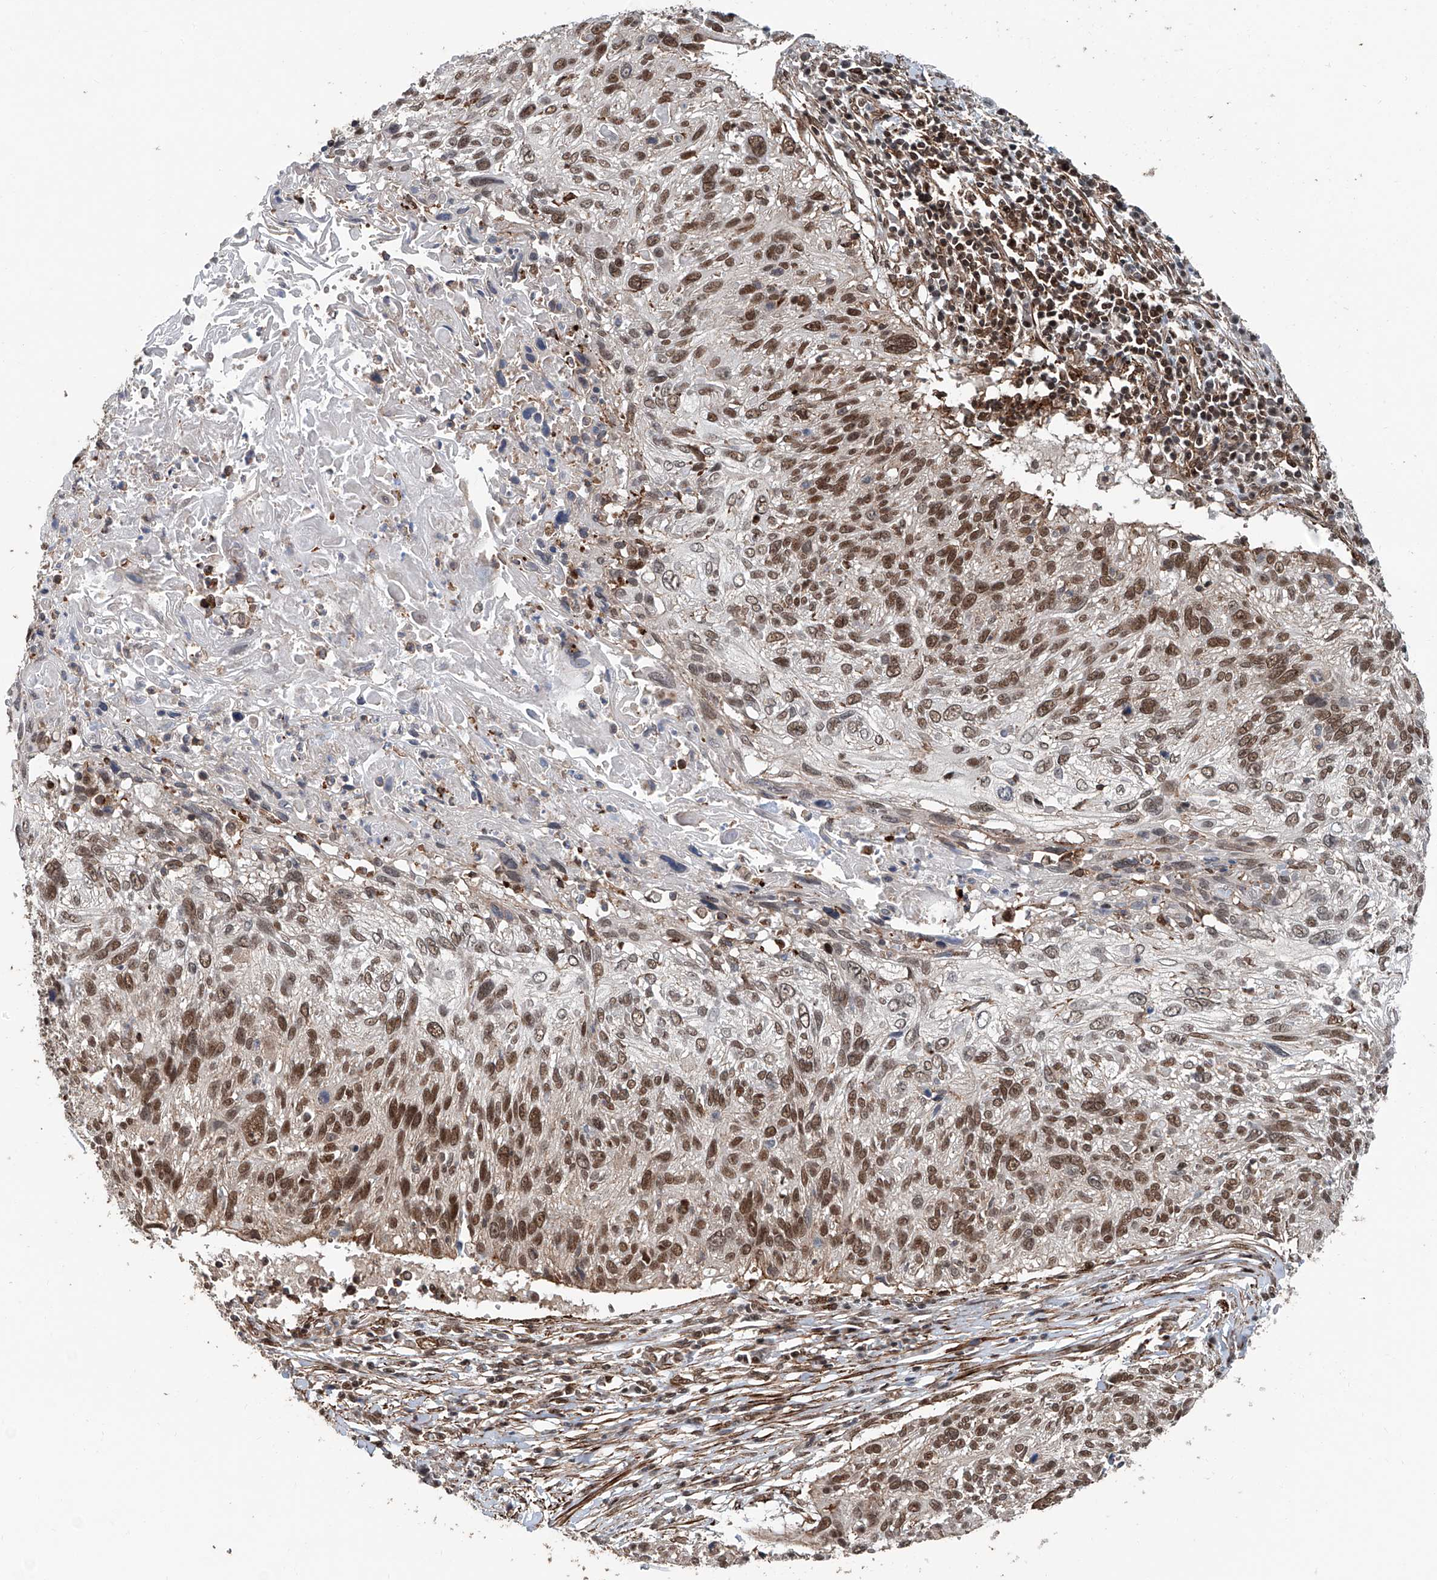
{"staining": {"intensity": "moderate", "quantity": ">75%", "location": "nuclear"}, "tissue": "cervical cancer", "cell_type": "Tumor cells", "image_type": "cancer", "snomed": [{"axis": "morphology", "description": "Squamous cell carcinoma, NOS"}, {"axis": "topography", "description": "Cervix"}], "caption": "Cervical cancer (squamous cell carcinoma) stained with a brown dye reveals moderate nuclear positive expression in approximately >75% of tumor cells.", "gene": "SDE2", "patient": {"sex": "female", "age": 51}}